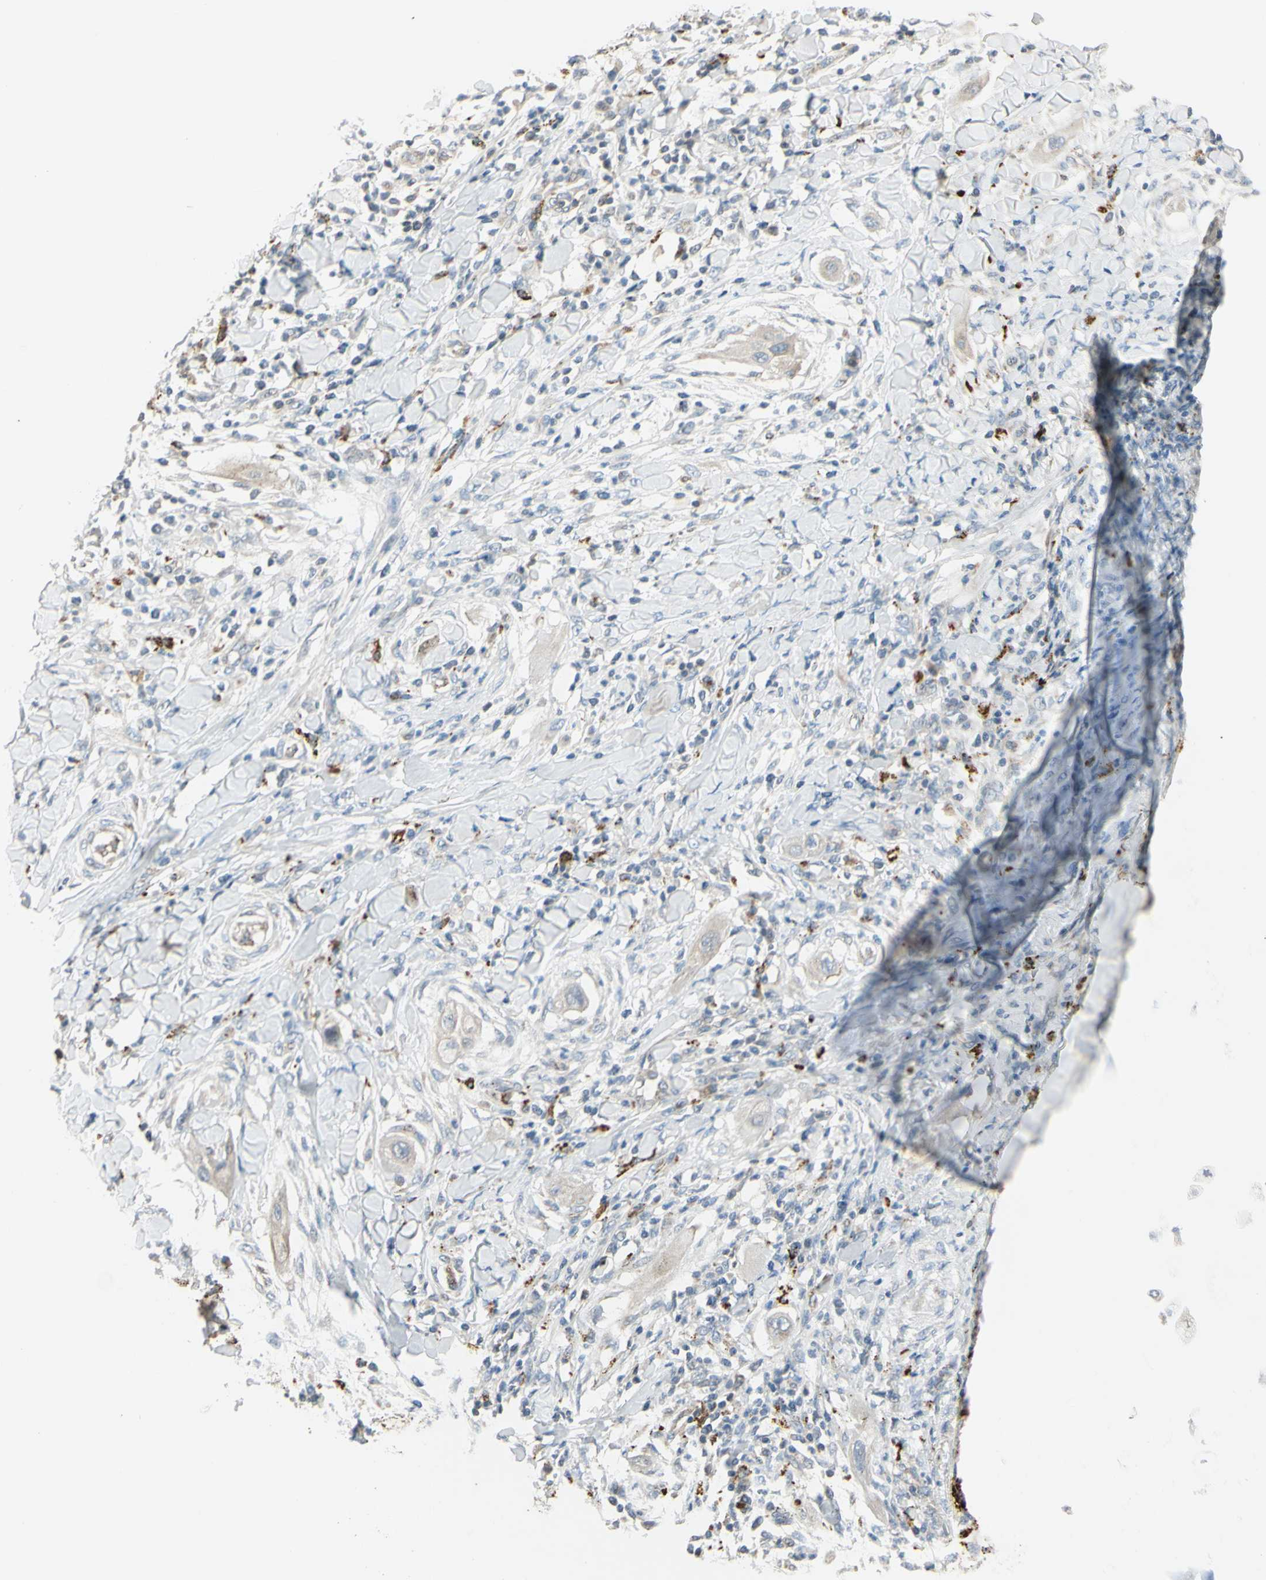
{"staining": {"intensity": "weak", "quantity": "25%-75%", "location": "cytoplasmic/membranous"}, "tissue": "lung cancer", "cell_type": "Tumor cells", "image_type": "cancer", "snomed": [{"axis": "morphology", "description": "Squamous cell carcinoma, NOS"}, {"axis": "topography", "description": "Lung"}], "caption": "A histopathology image showing weak cytoplasmic/membranous staining in approximately 25%-75% of tumor cells in squamous cell carcinoma (lung), as visualized by brown immunohistochemical staining.", "gene": "ANGPTL1", "patient": {"sex": "female", "age": 47}}